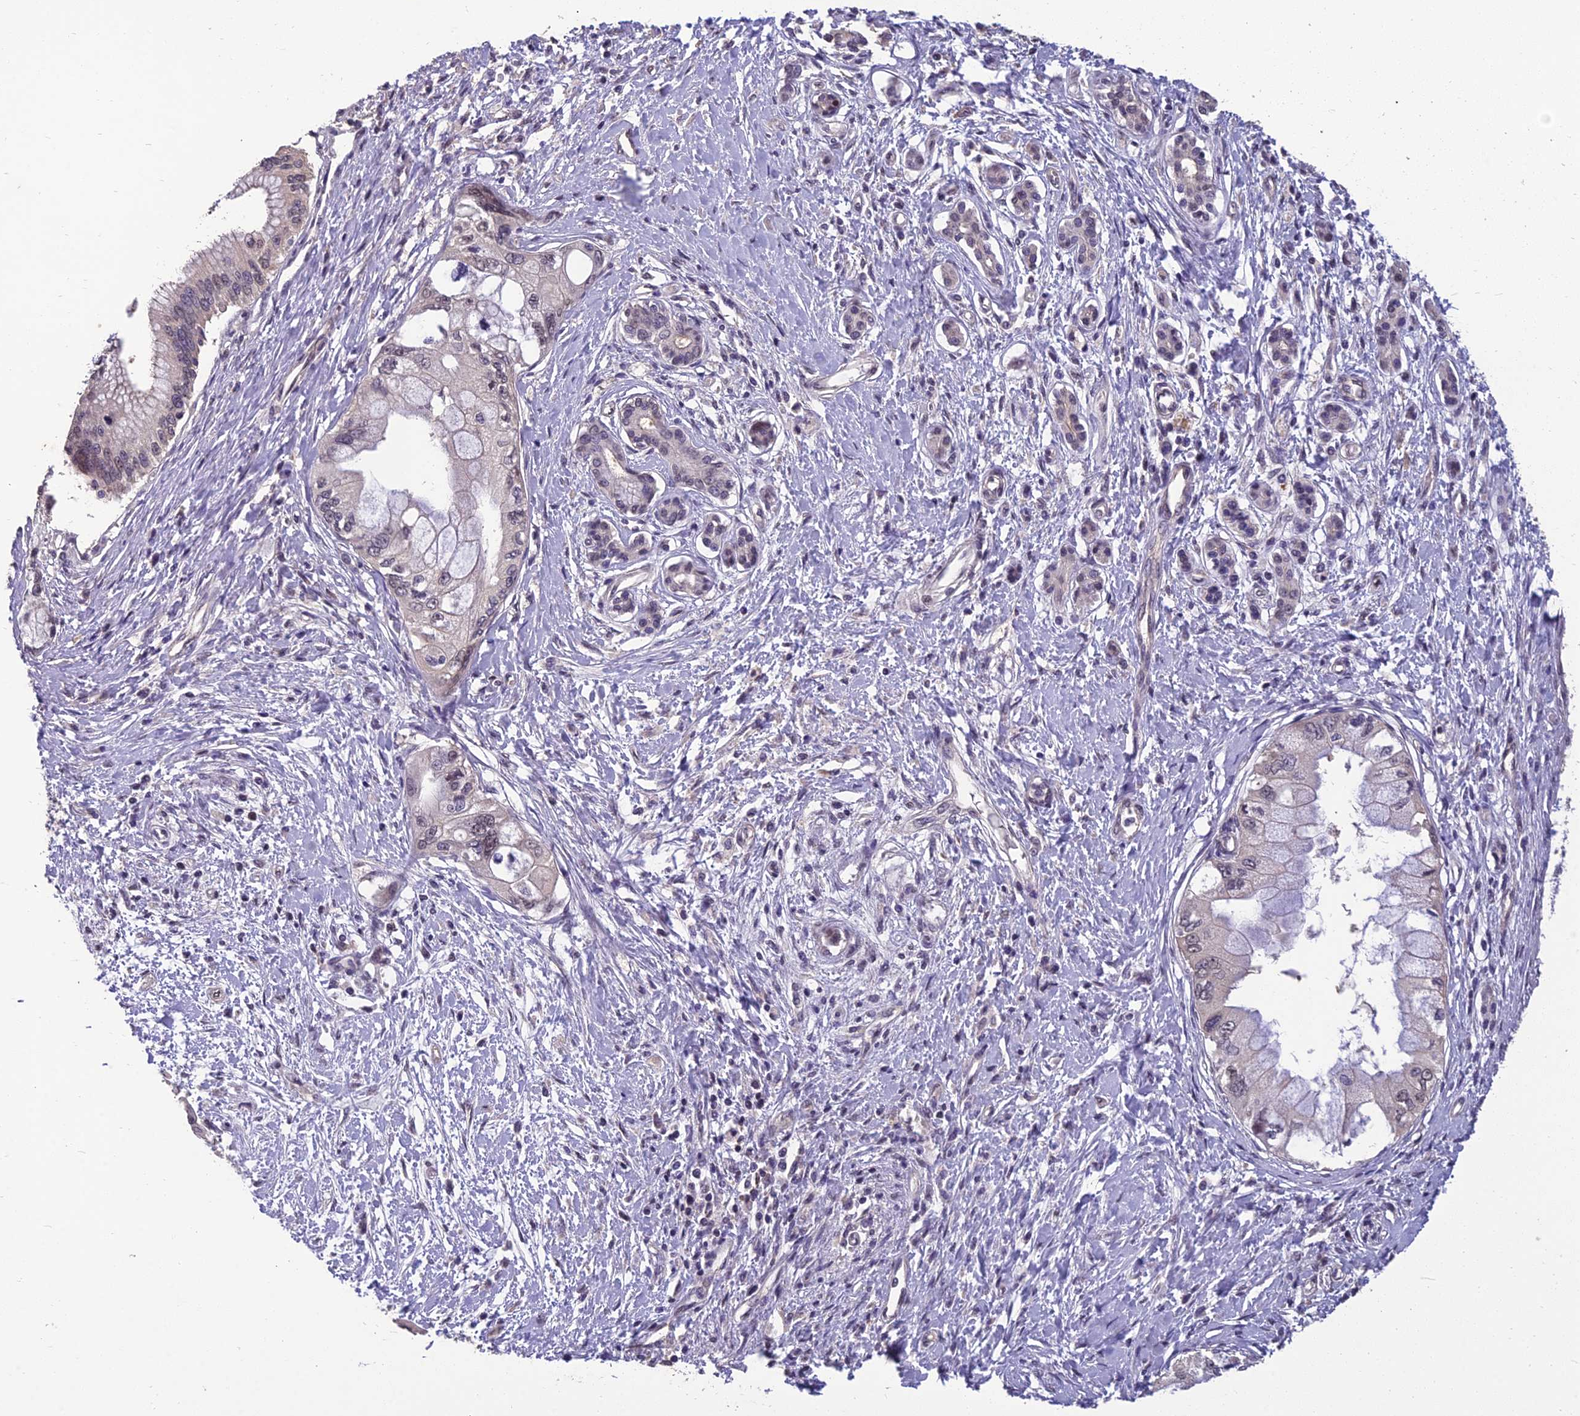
{"staining": {"intensity": "negative", "quantity": "none", "location": "none"}, "tissue": "pancreatic cancer", "cell_type": "Tumor cells", "image_type": "cancer", "snomed": [{"axis": "morphology", "description": "Adenocarcinoma, NOS"}, {"axis": "topography", "description": "Pancreas"}], "caption": "Immunohistochemistry (IHC) micrograph of adenocarcinoma (pancreatic) stained for a protein (brown), which demonstrates no staining in tumor cells. (DAB immunohistochemistry (IHC) visualized using brightfield microscopy, high magnification).", "gene": "GRWD1", "patient": {"sex": "male", "age": 46}}